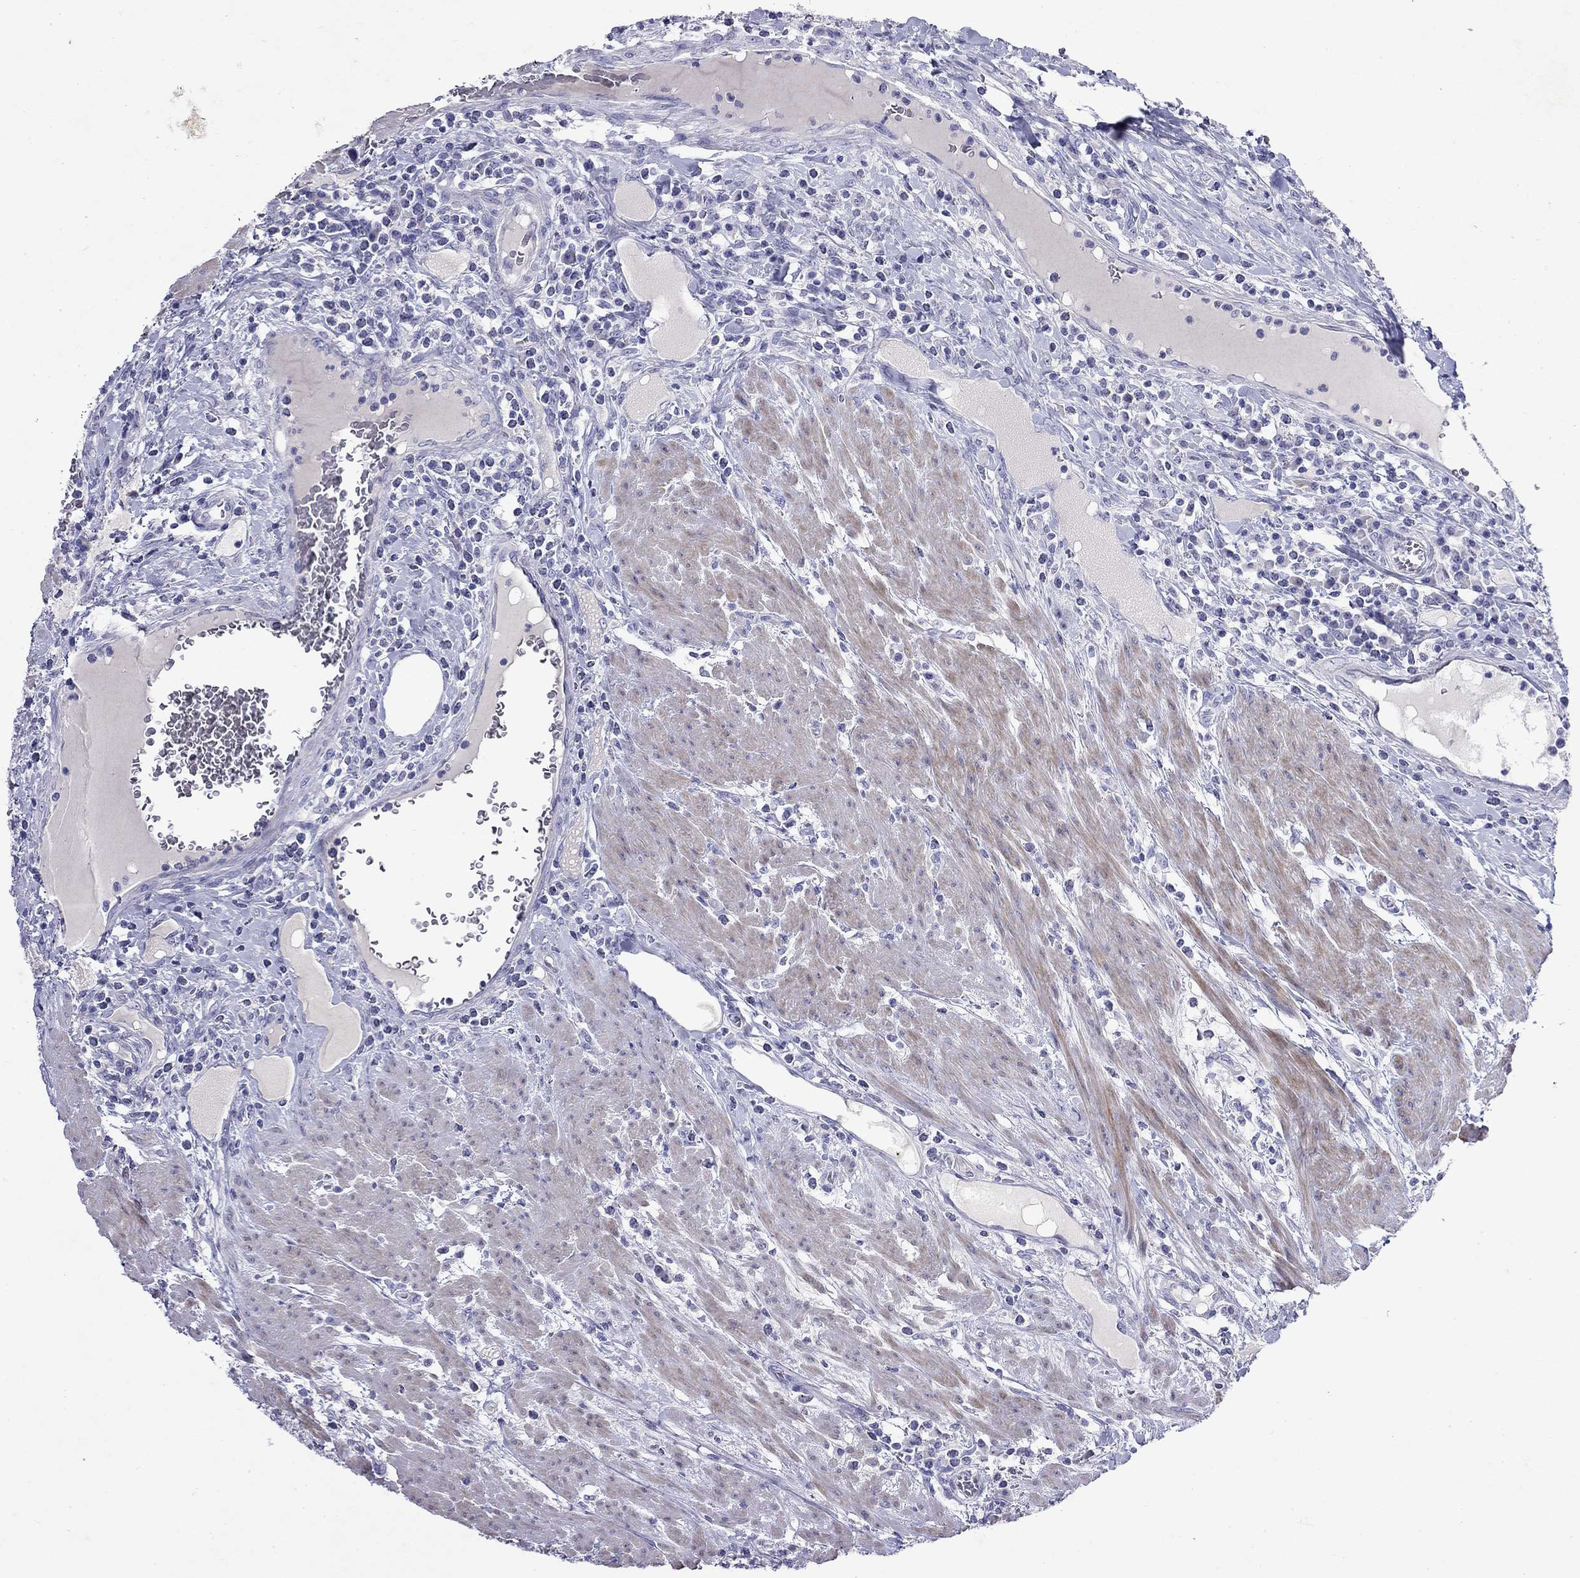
{"staining": {"intensity": "negative", "quantity": "none", "location": "none"}, "tissue": "colorectal cancer", "cell_type": "Tumor cells", "image_type": "cancer", "snomed": [{"axis": "morphology", "description": "Adenocarcinoma, NOS"}, {"axis": "topography", "description": "Colon"}], "caption": "There is no significant positivity in tumor cells of colorectal adenocarcinoma.", "gene": "GNAT3", "patient": {"sex": "male", "age": 53}}